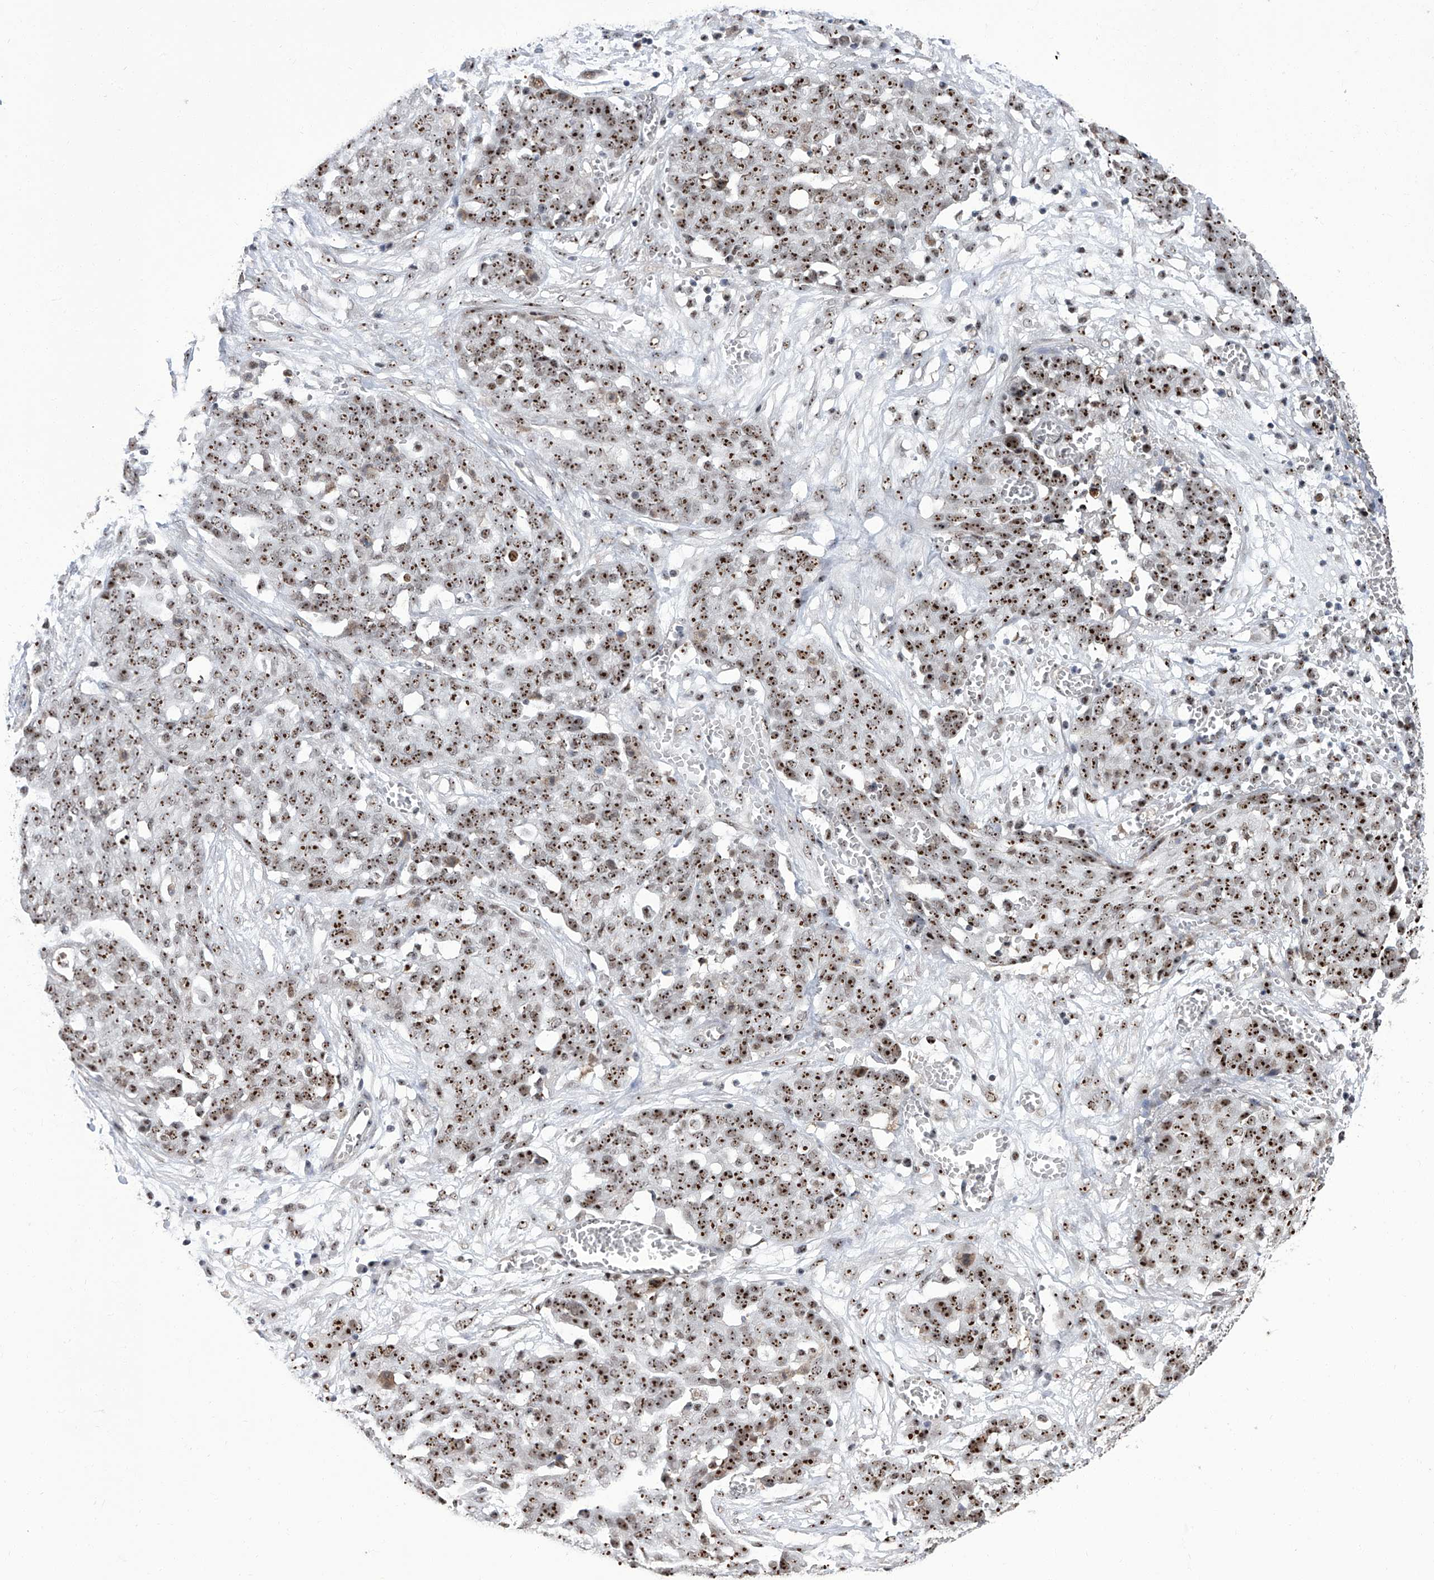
{"staining": {"intensity": "strong", "quantity": ">75%", "location": "nuclear"}, "tissue": "ovarian cancer", "cell_type": "Tumor cells", "image_type": "cancer", "snomed": [{"axis": "morphology", "description": "Cystadenocarcinoma, serous, NOS"}, {"axis": "topography", "description": "Soft tissue"}, {"axis": "topography", "description": "Ovary"}], "caption": "Human serous cystadenocarcinoma (ovarian) stained for a protein (brown) reveals strong nuclear positive positivity in about >75% of tumor cells.", "gene": "CMTR1", "patient": {"sex": "female", "age": 57}}